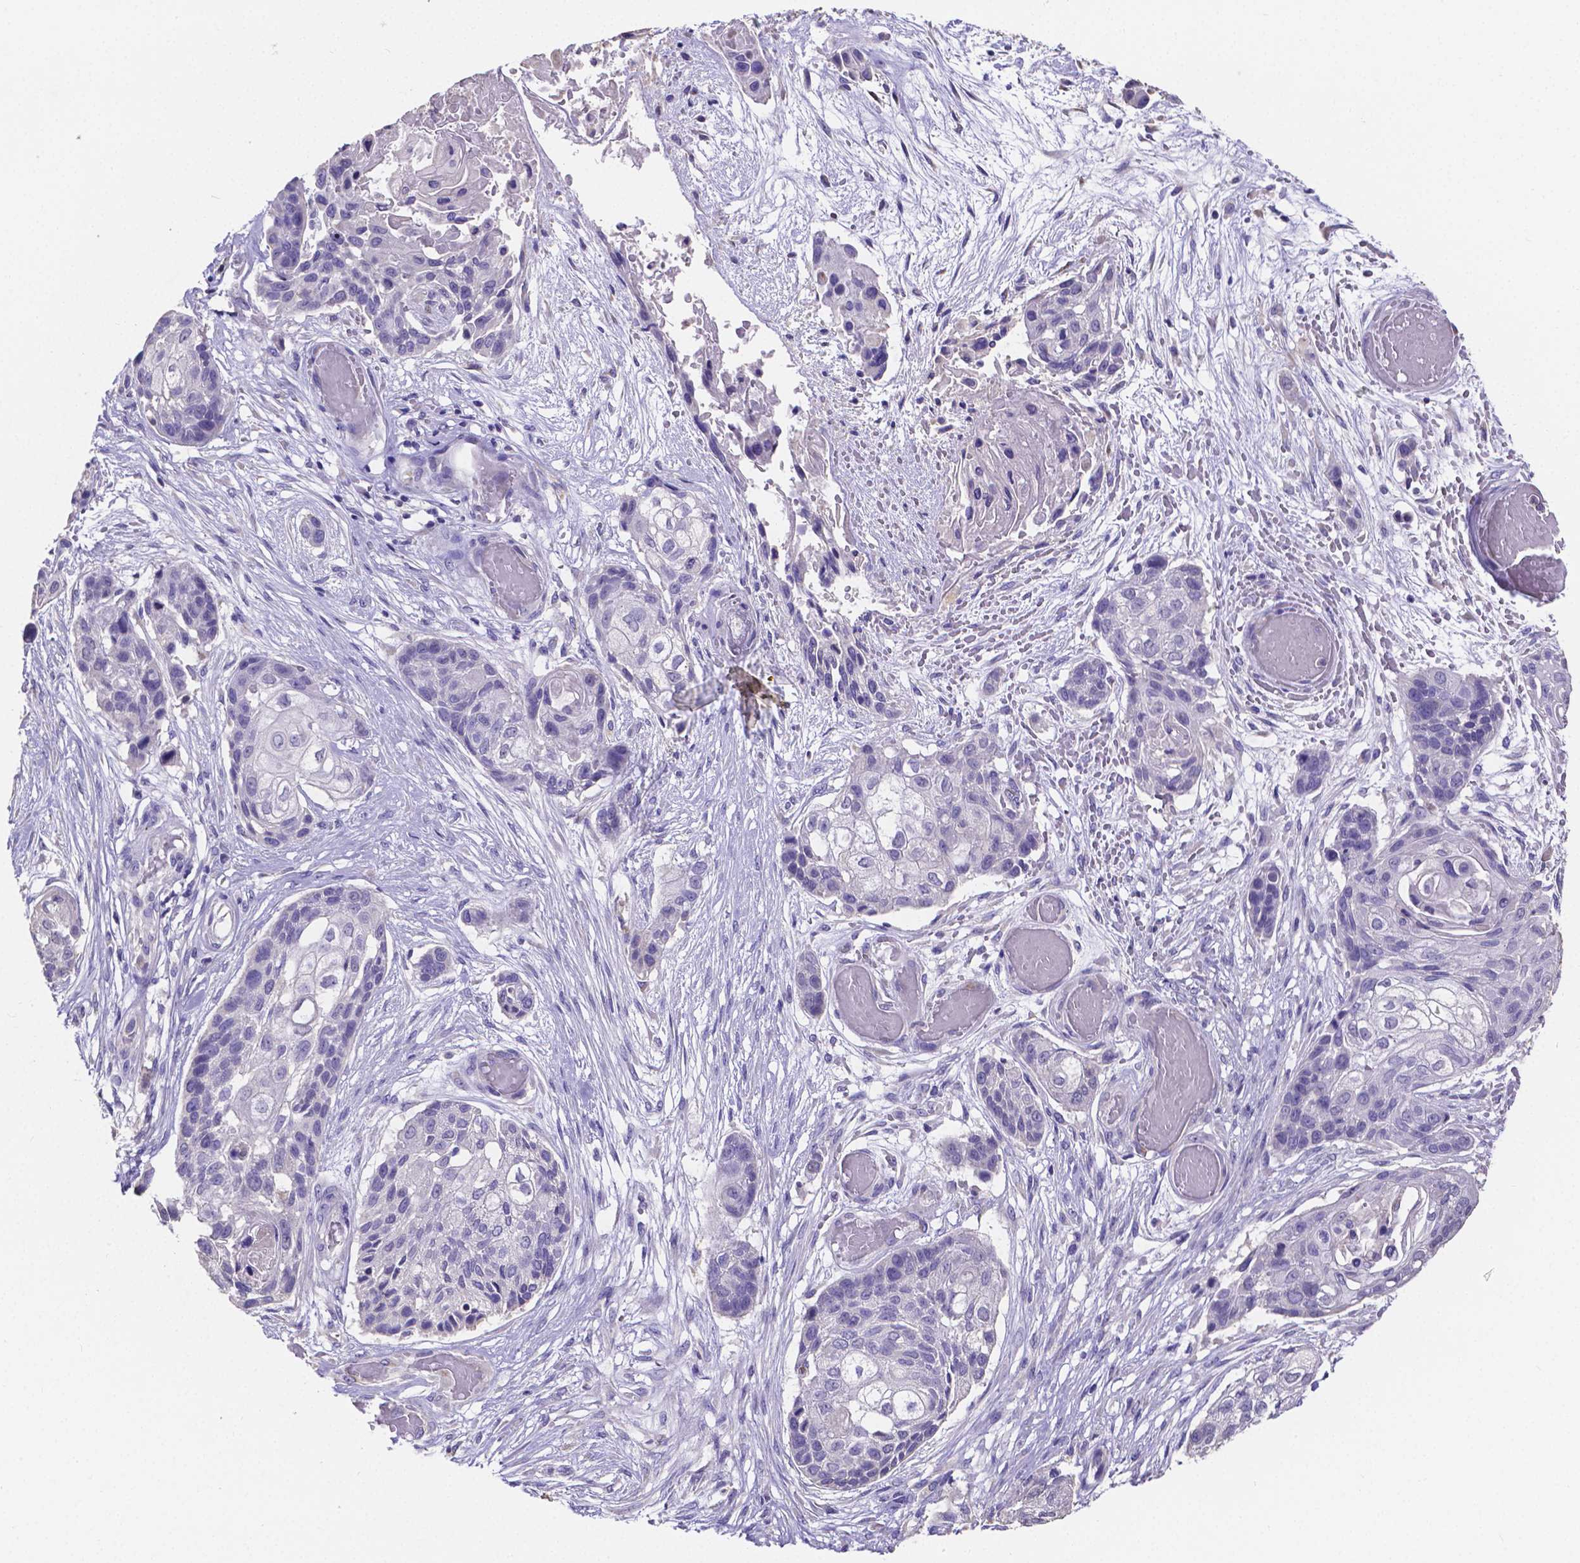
{"staining": {"intensity": "negative", "quantity": "none", "location": "none"}, "tissue": "lung cancer", "cell_type": "Tumor cells", "image_type": "cancer", "snomed": [{"axis": "morphology", "description": "Squamous cell carcinoma, NOS"}, {"axis": "topography", "description": "Lung"}], "caption": "There is no significant expression in tumor cells of lung cancer. (Stains: DAB IHC with hematoxylin counter stain, Microscopy: brightfield microscopy at high magnification).", "gene": "ATP6V1D", "patient": {"sex": "male", "age": 69}}